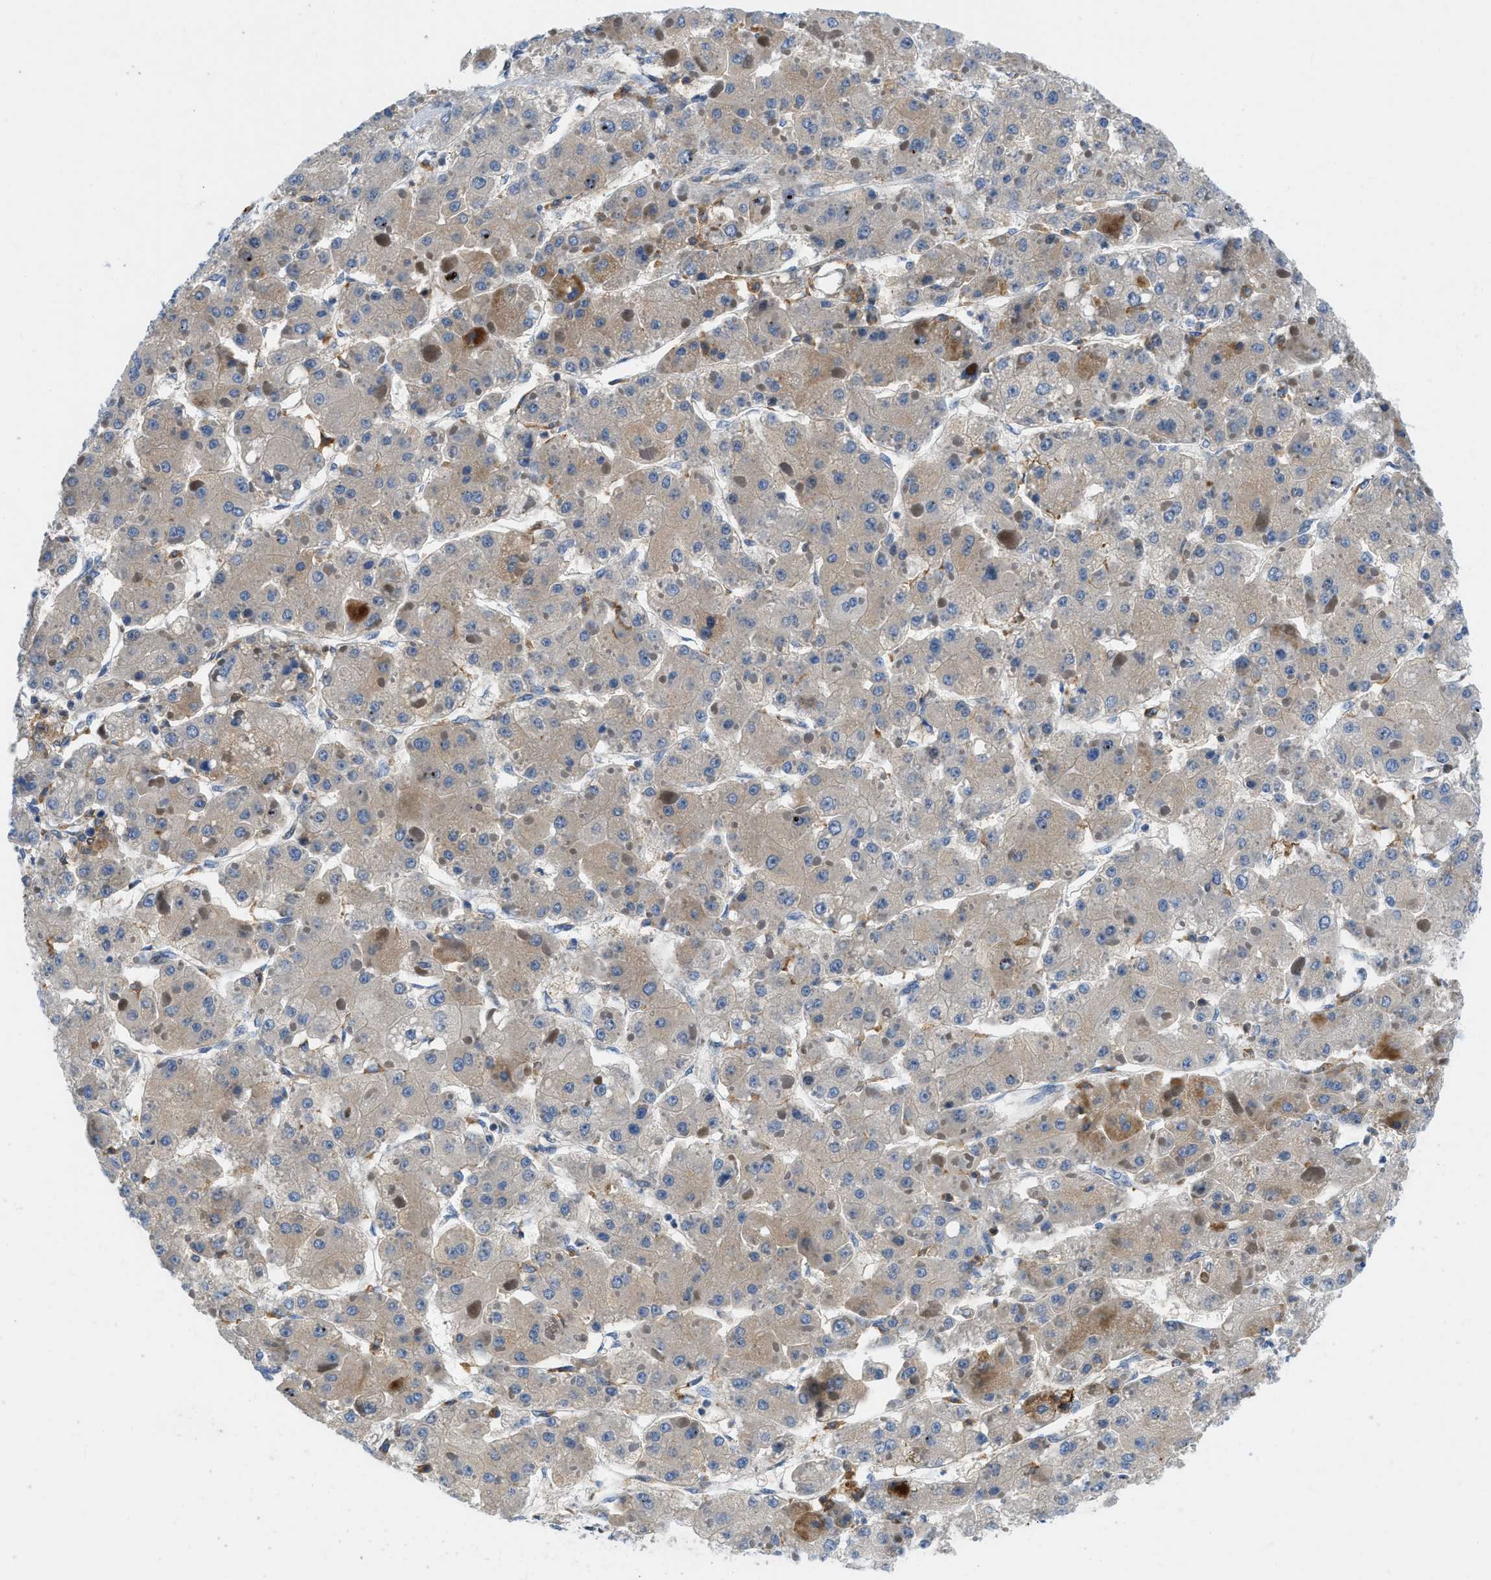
{"staining": {"intensity": "weak", "quantity": "25%-75%", "location": "cytoplasmic/membranous"}, "tissue": "liver cancer", "cell_type": "Tumor cells", "image_type": "cancer", "snomed": [{"axis": "morphology", "description": "Carcinoma, Hepatocellular, NOS"}, {"axis": "topography", "description": "Liver"}], "caption": "This histopathology image shows immunohistochemistry (IHC) staining of human hepatocellular carcinoma (liver), with low weak cytoplasmic/membranous staining in about 25%-75% of tumor cells.", "gene": "ZNF831", "patient": {"sex": "female", "age": 73}}